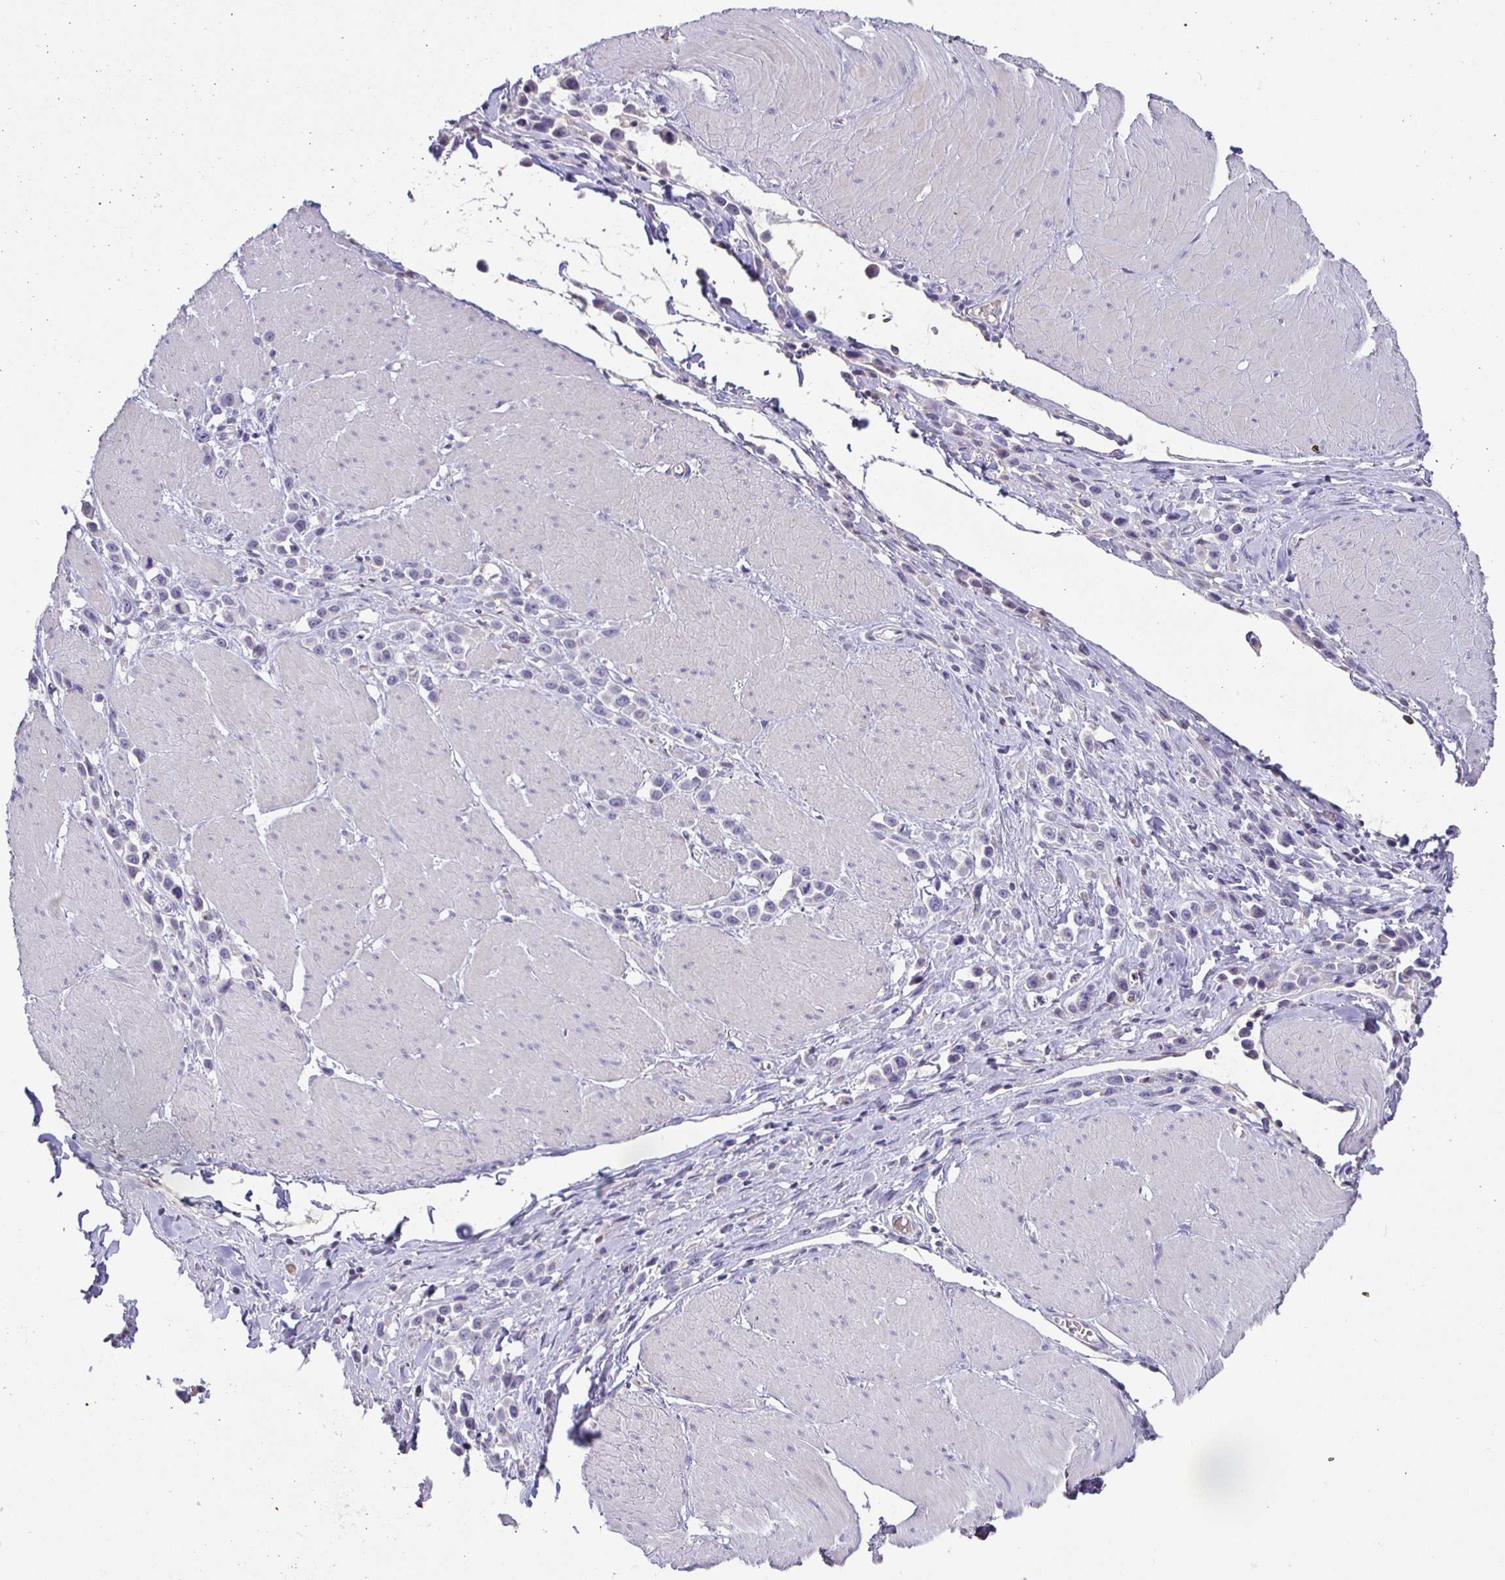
{"staining": {"intensity": "negative", "quantity": "none", "location": "none"}, "tissue": "stomach cancer", "cell_type": "Tumor cells", "image_type": "cancer", "snomed": [{"axis": "morphology", "description": "Adenocarcinoma, NOS"}, {"axis": "topography", "description": "Stomach"}], "caption": "Immunohistochemistry (IHC) micrograph of human stomach cancer (adenocarcinoma) stained for a protein (brown), which exhibits no staining in tumor cells.", "gene": "SIRPA", "patient": {"sex": "male", "age": 47}}